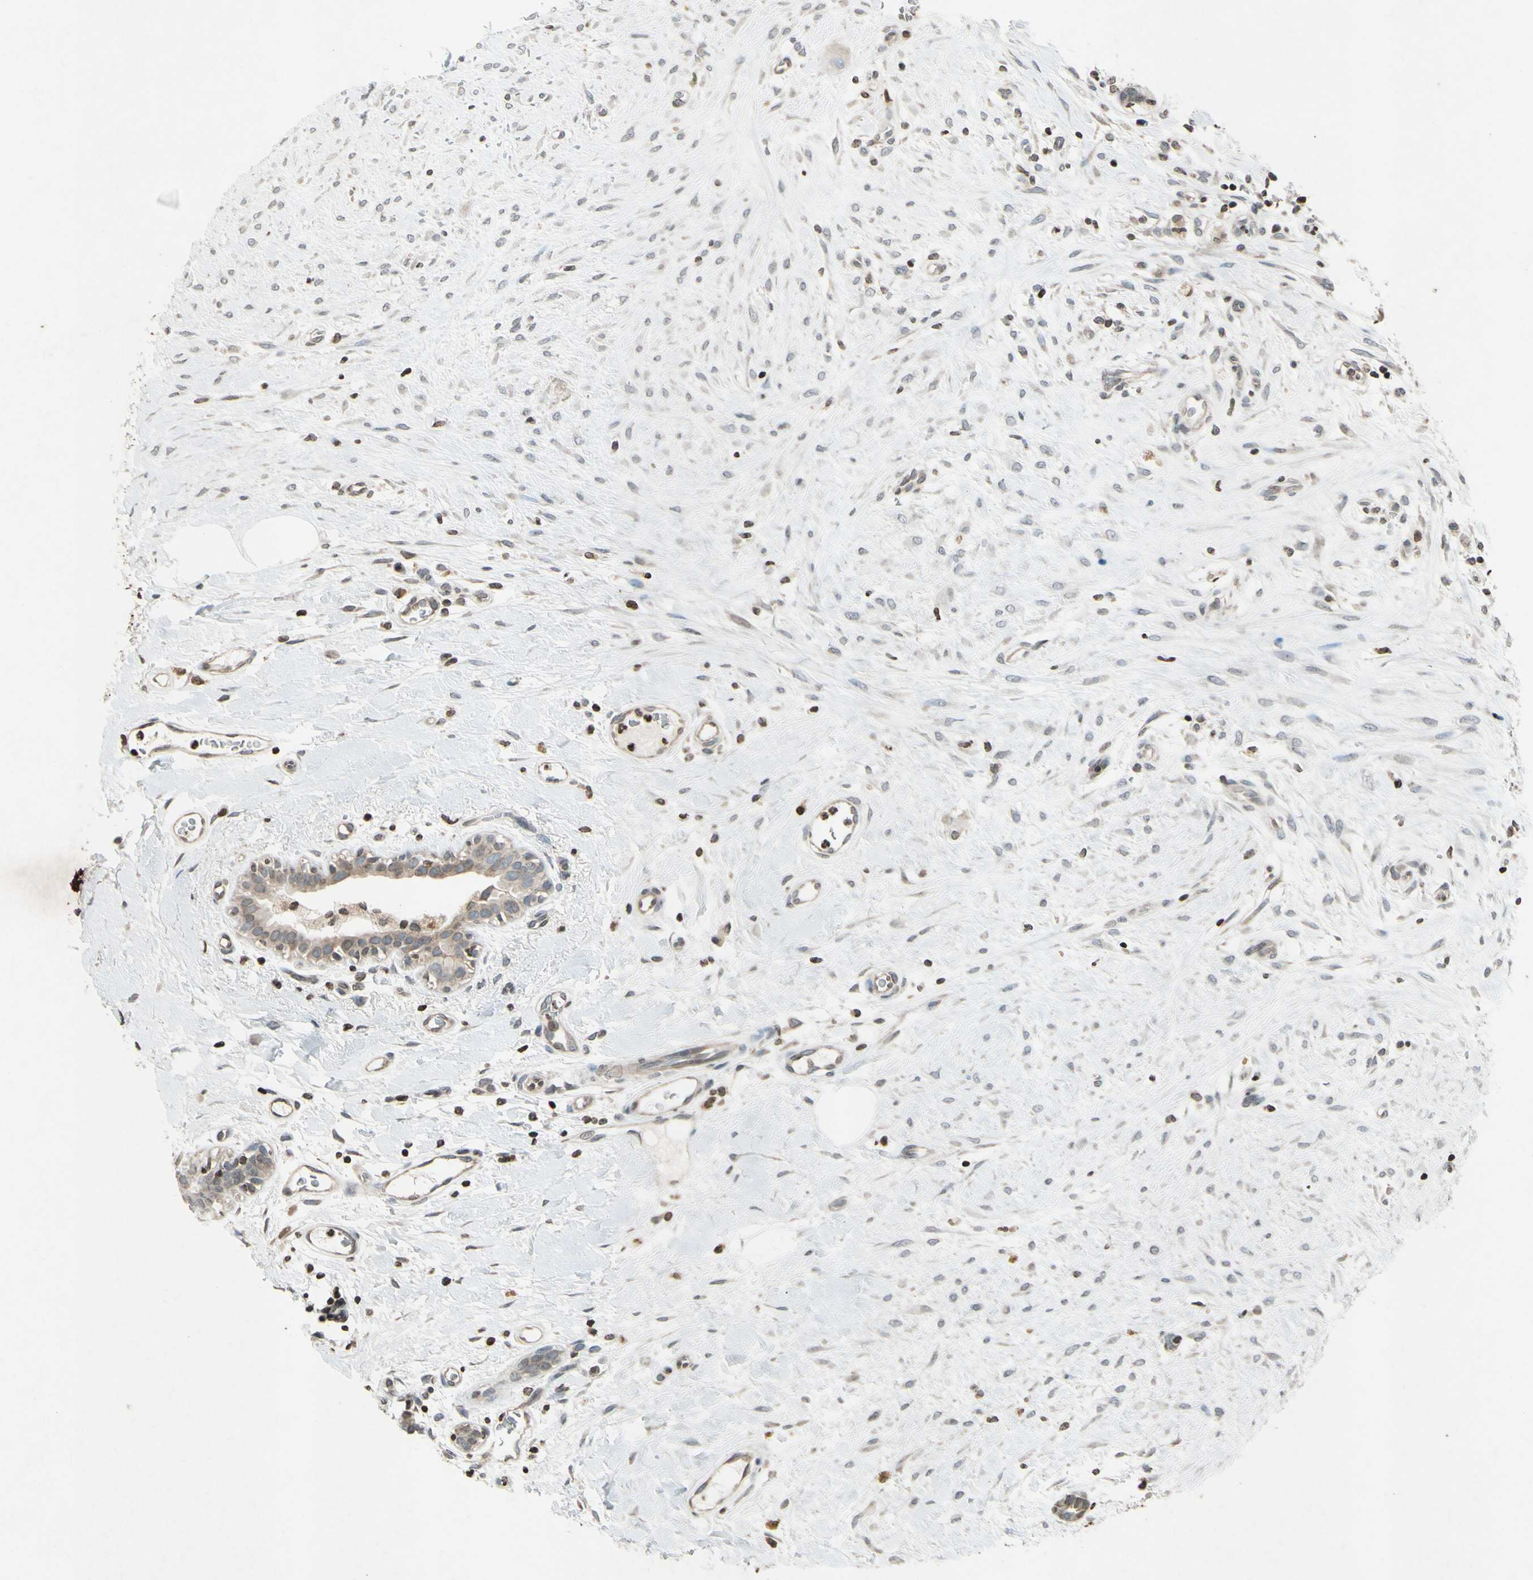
{"staining": {"intensity": "weak", "quantity": "25%-75%", "location": "cytoplasmic/membranous"}, "tissue": "breast cancer", "cell_type": "Tumor cells", "image_type": "cancer", "snomed": [{"axis": "morphology", "description": "Duct carcinoma"}, {"axis": "topography", "description": "Breast"}], "caption": "Human intraductal carcinoma (breast) stained with a brown dye exhibits weak cytoplasmic/membranous positive staining in about 25%-75% of tumor cells.", "gene": "CLDN11", "patient": {"sex": "female", "age": 40}}